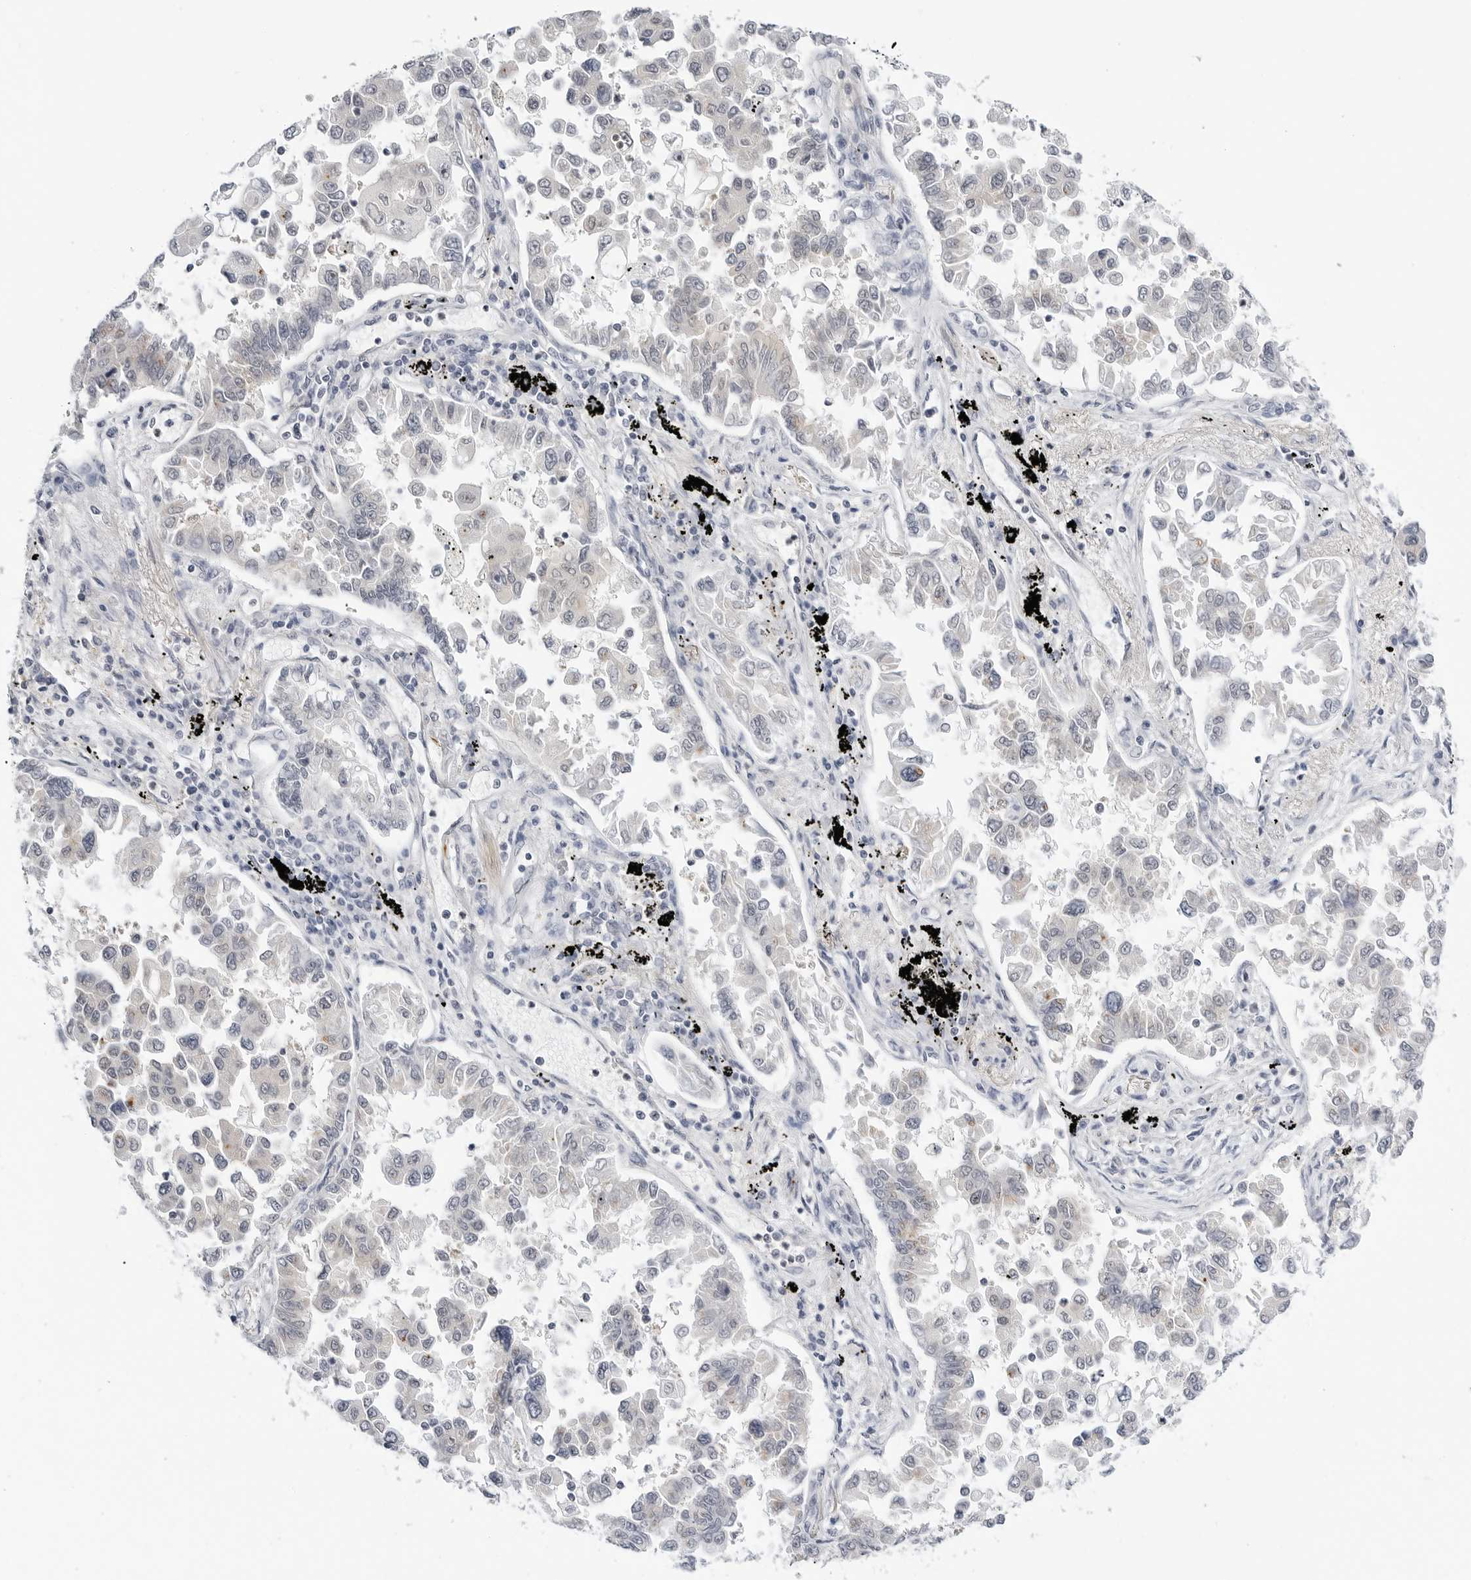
{"staining": {"intensity": "negative", "quantity": "none", "location": "none"}, "tissue": "lung cancer", "cell_type": "Tumor cells", "image_type": "cancer", "snomed": [{"axis": "morphology", "description": "Adenocarcinoma, NOS"}, {"axis": "topography", "description": "Lung"}], "caption": "Immunohistochemistry histopathology image of neoplastic tissue: human lung adenocarcinoma stained with DAB reveals no significant protein positivity in tumor cells.", "gene": "MAP2K5", "patient": {"sex": "female", "age": 67}}